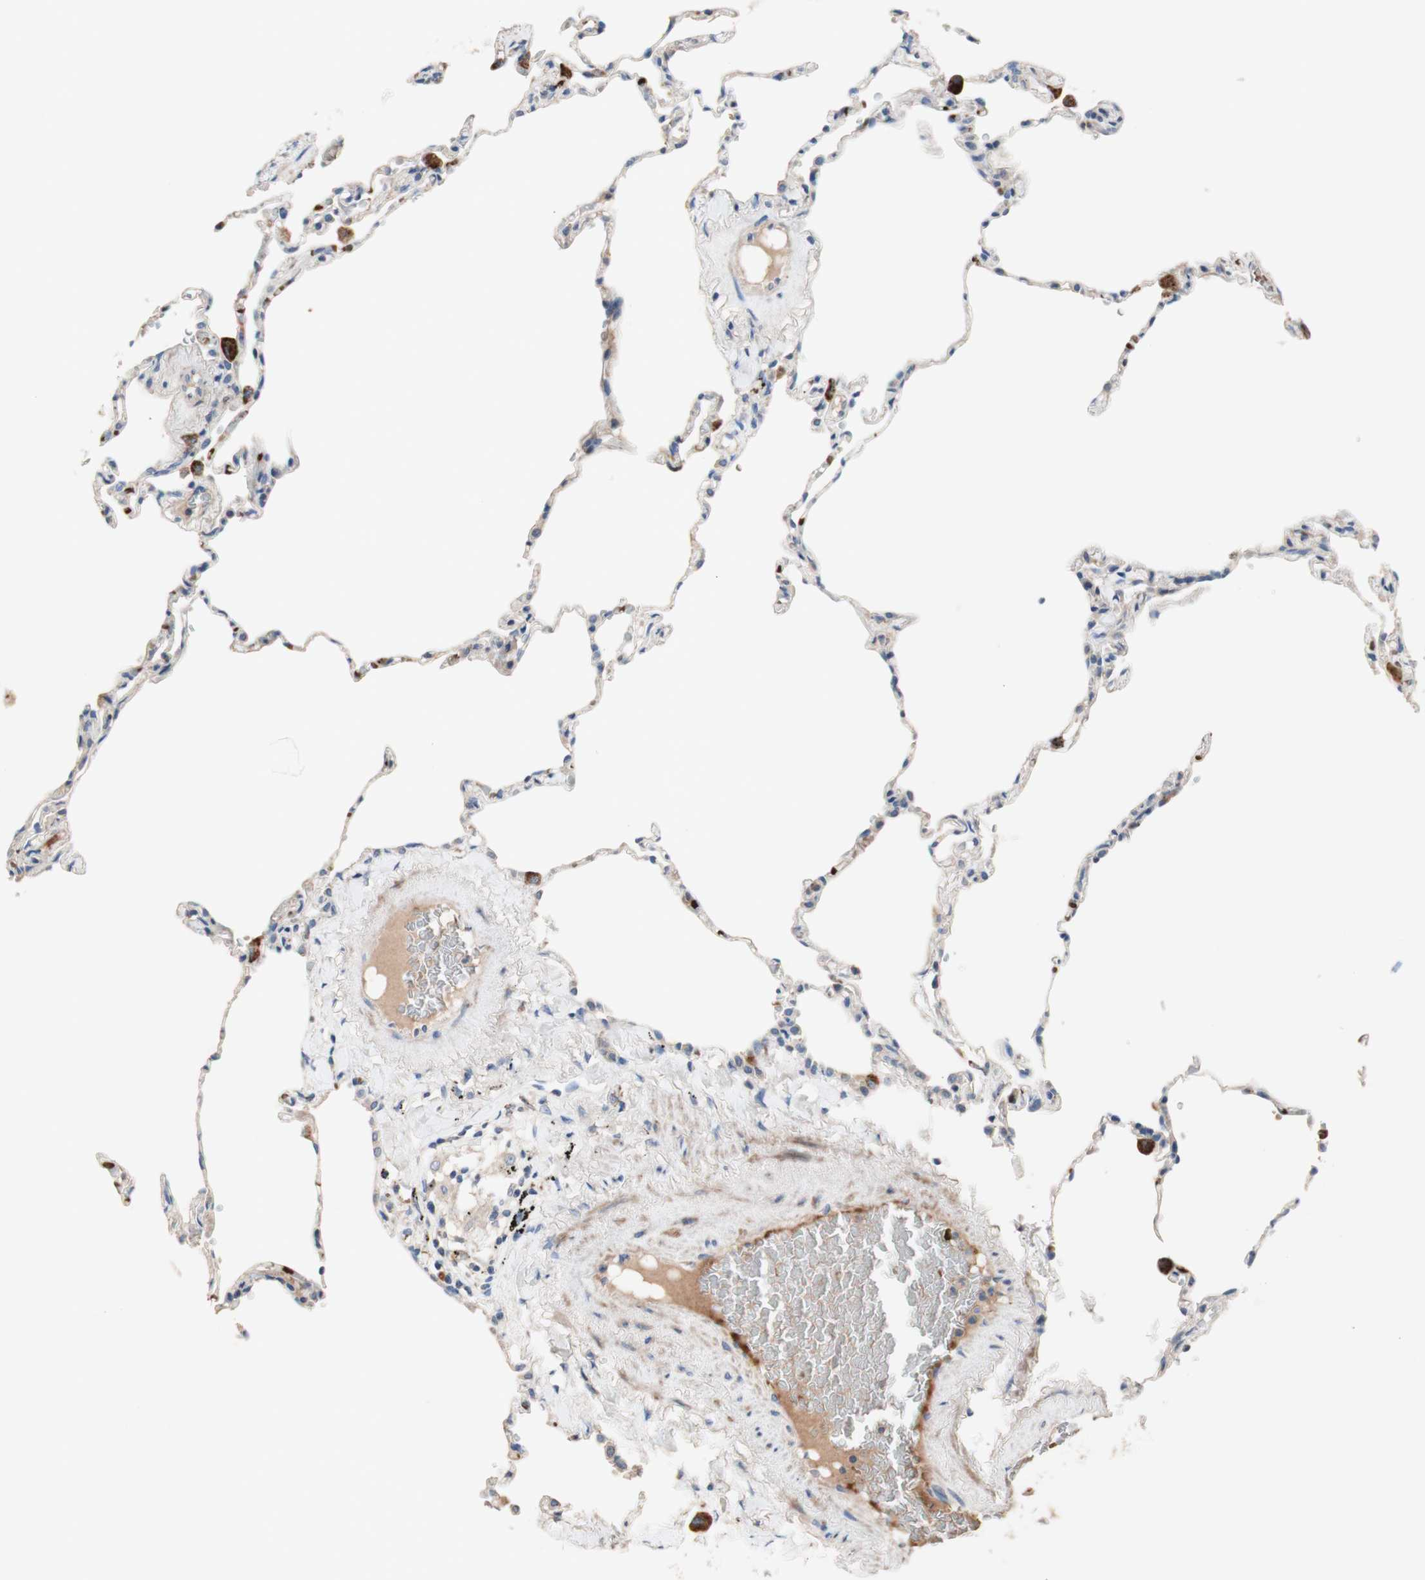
{"staining": {"intensity": "weak", "quantity": "<25%", "location": "cytoplasmic/membranous"}, "tissue": "lung", "cell_type": "Alveolar cells", "image_type": "normal", "snomed": [{"axis": "morphology", "description": "Normal tissue, NOS"}, {"axis": "topography", "description": "Lung"}], "caption": "A high-resolution photomicrograph shows immunohistochemistry (IHC) staining of unremarkable lung, which reveals no significant positivity in alveolar cells.", "gene": "CDON", "patient": {"sex": "male", "age": 59}}